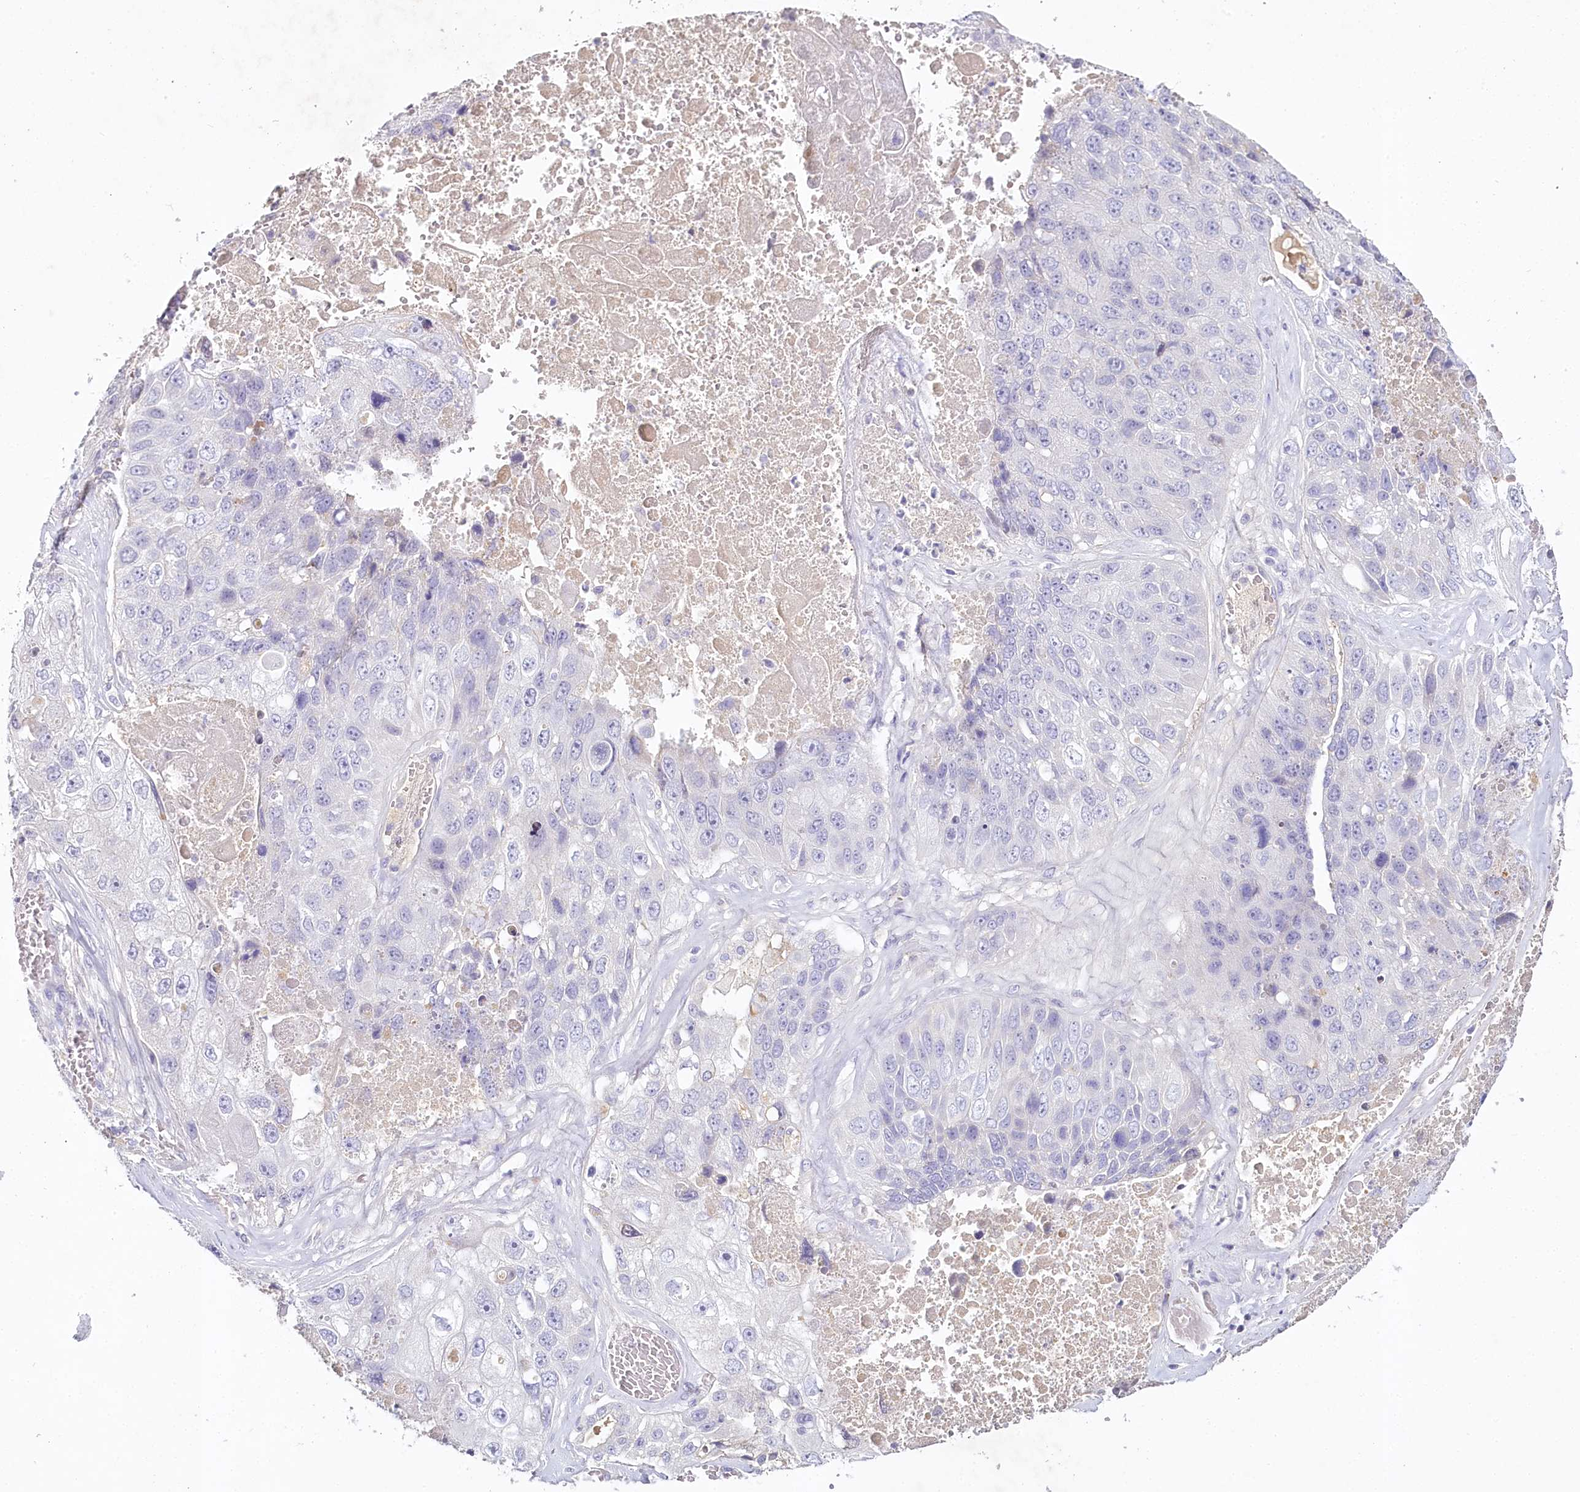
{"staining": {"intensity": "negative", "quantity": "none", "location": "none"}, "tissue": "lung cancer", "cell_type": "Tumor cells", "image_type": "cancer", "snomed": [{"axis": "morphology", "description": "Squamous cell carcinoma, NOS"}, {"axis": "topography", "description": "Lung"}], "caption": "Immunohistochemistry of human lung cancer reveals no positivity in tumor cells.", "gene": "HPD", "patient": {"sex": "male", "age": 61}}